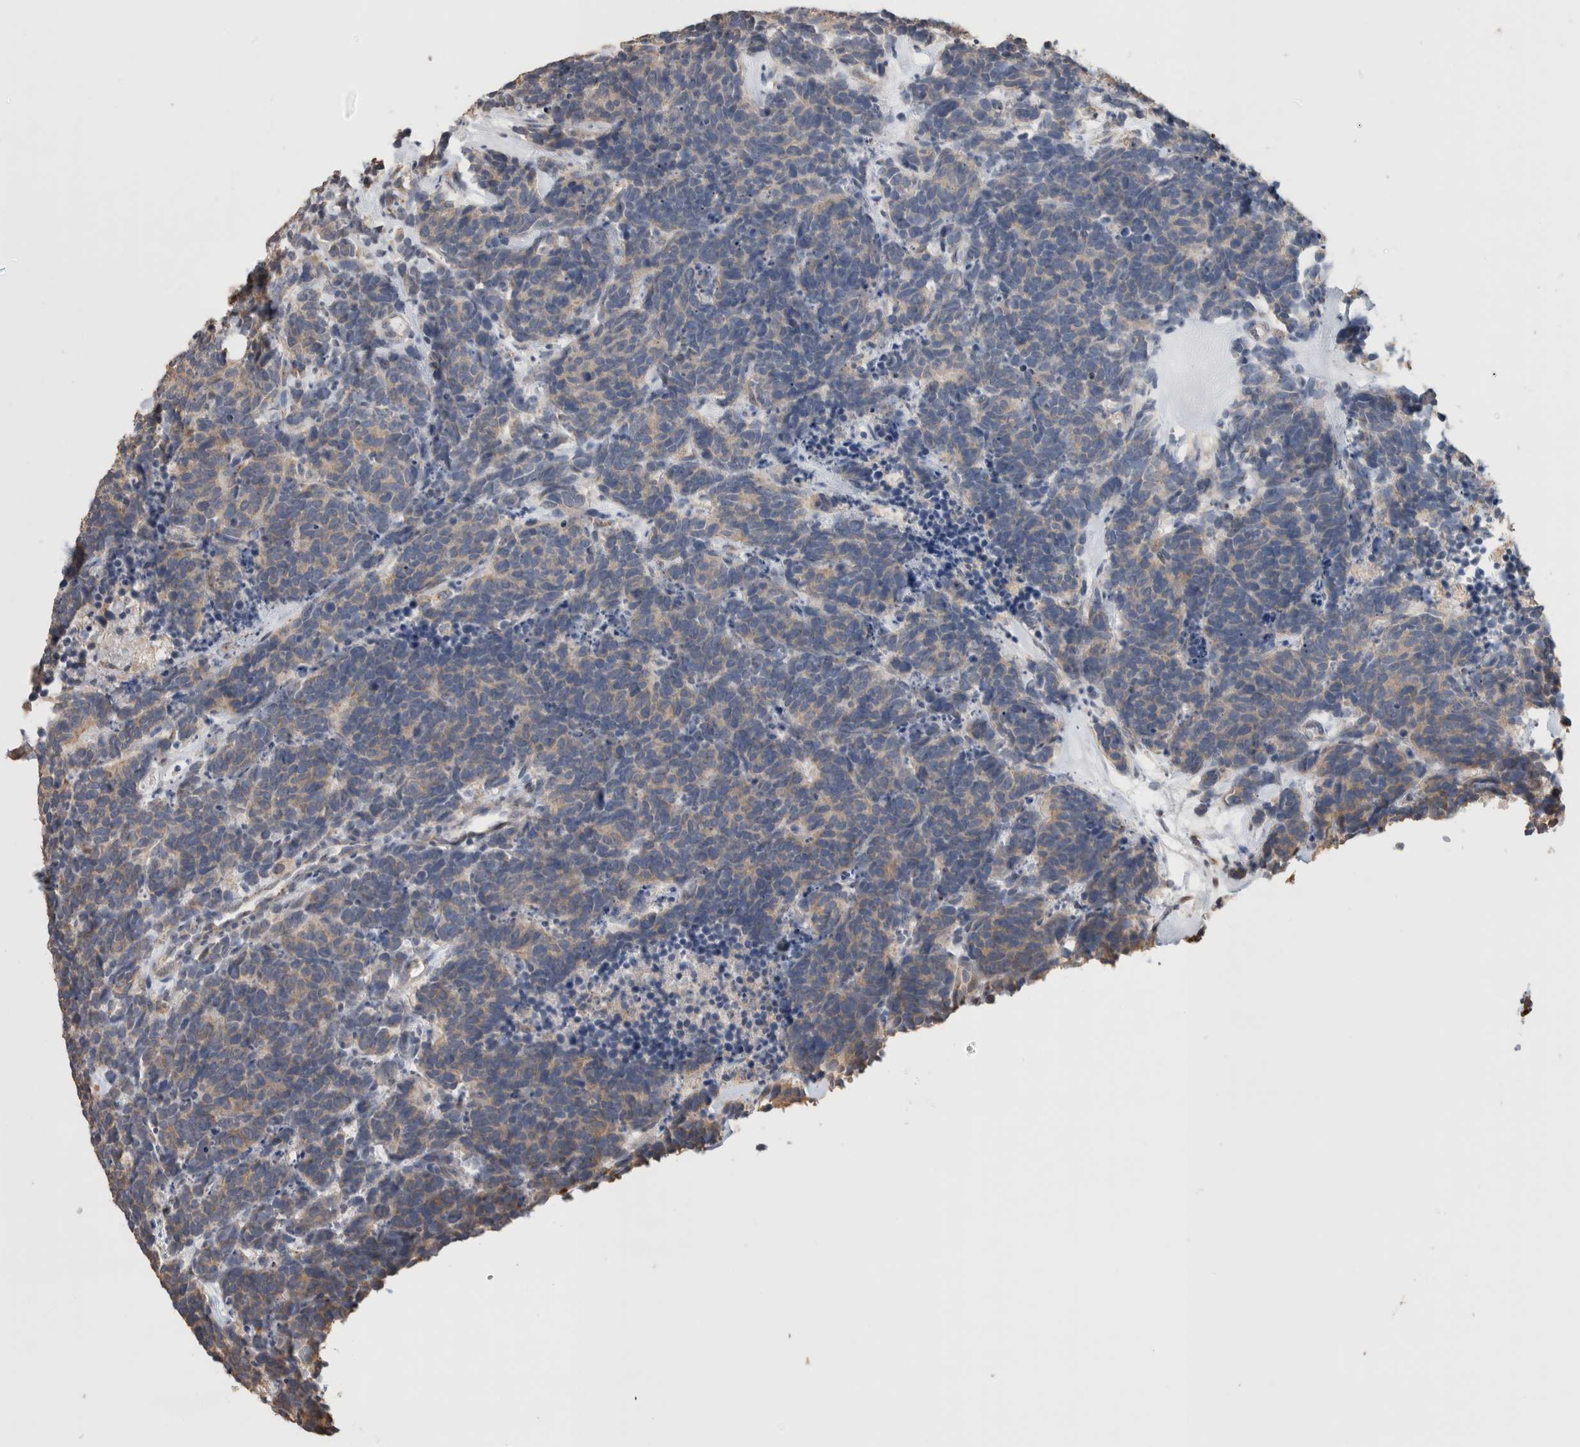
{"staining": {"intensity": "weak", "quantity": "25%-75%", "location": "cytoplasmic/membranous"}, "tissue": "carcinoid", "cell_type": "Tumor cells", "image_type": "cancer", "snomed": [{"axis": "morphology", "description": "Carcinoma, NOS"}, {"axis": "morphology", "description": "Carcinoid, malignant, NOS"}, {"axis": "topography", "description": "Urinary bladder"}], "caption": "A low amount of weak cytoplasmic/membranous staining is identified in approximately 25%-75% of tumor cells in malignant carcinoid tissue. (DAB (3,3'-diaminobenzidine) IHC, brown staining for protein, blue staining for nuclei).", "gene": "CLIP1", "patient": {"sex": "male", "age": 57}}